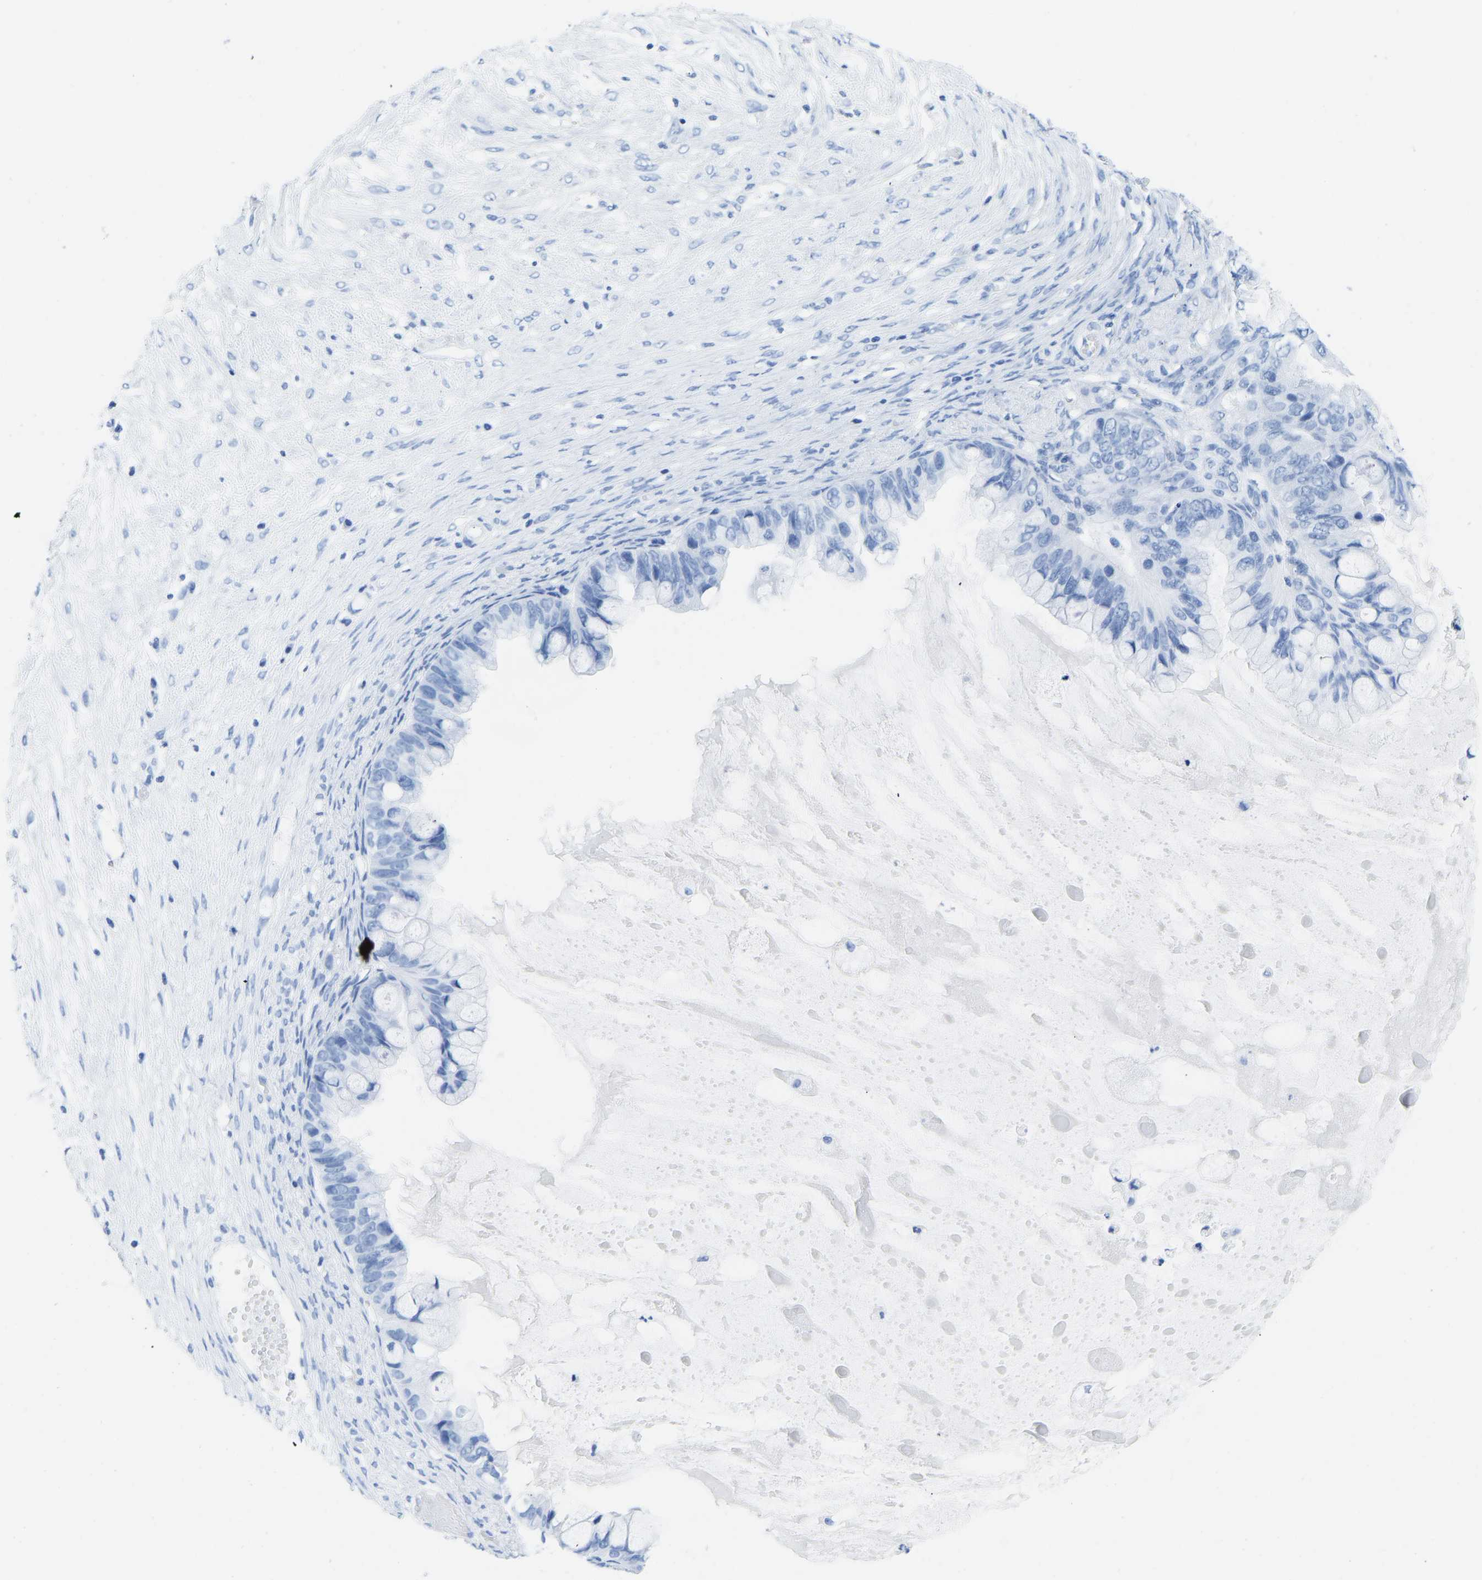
{"staining": {"intensity": "negative", "quantity": "none", "location": "none"}, "tissue": "ovarian cancer", "cell_type": "Tumor cells", "image_type": "cancer", "snomed": [{"axis": "morphology", "description": "Cystadenocarcinoma, mucinous, NOS"}, {"axis": "topography", "description": "Ovary"}], "caption": "The histopathology image exhibits no significant staining in tumor cells of mucinous cystadenocarcinoma (ovarian).", "gene": "ELMO2", "patient": {"sex": "female", "age": 80}}